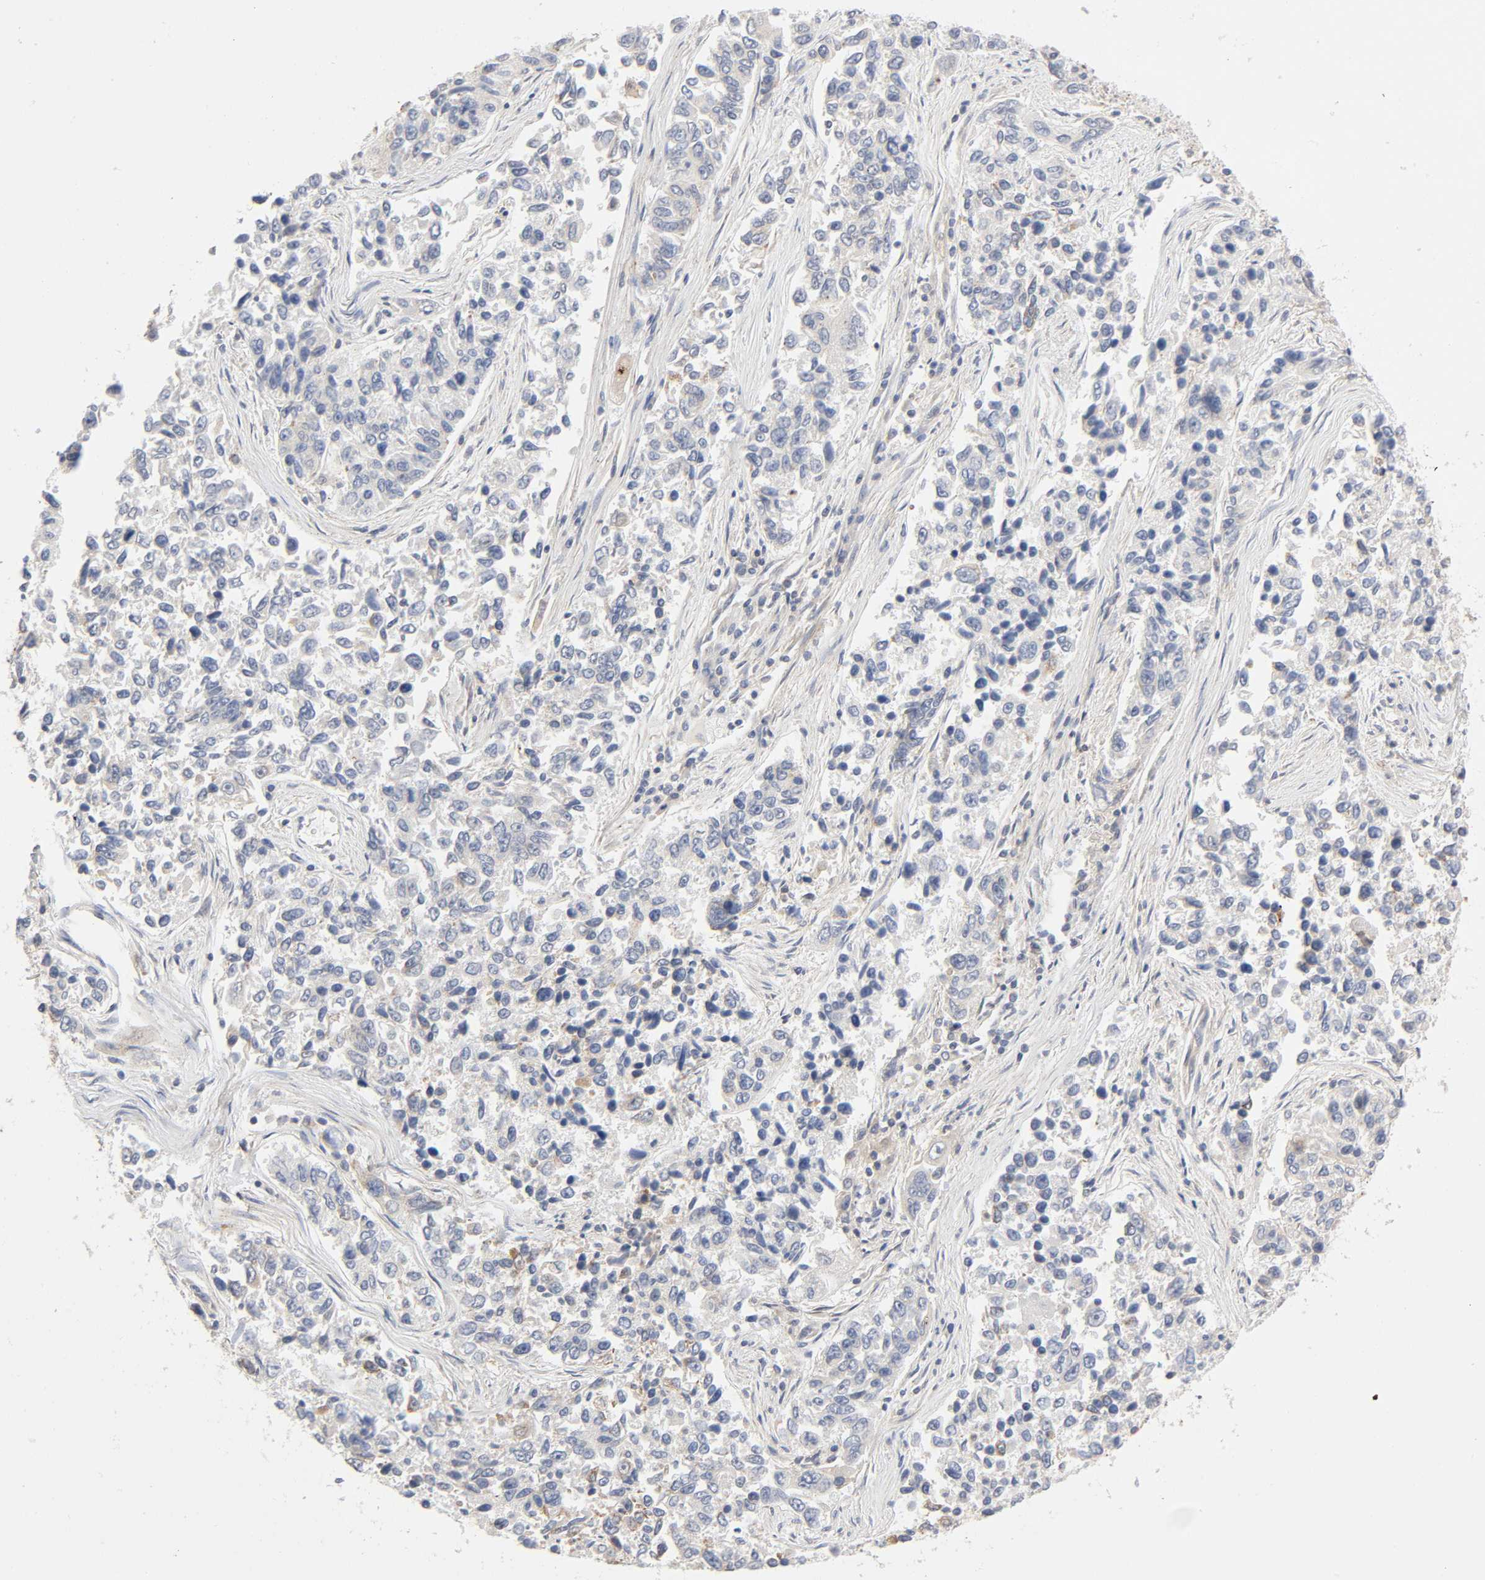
{"staining": {"intensity": "moderate", "quantity": "<25%", "location": "cytoplasmic/membranous"}, "tissue": "lung cancer", "cell_type": "Tumor cells", "image_type": "cancer", "snomed": [{"axis": "morphology", "description": "Adenocarcinoma, NOS"}, {"axis": "topography", "description": "Lung"}], "caption": "Lung cancer (adenocarcinoma) was stained to show a protein in brown. There is low levels of moderate cytoplasmic/membranous expression in approximately <25% of tumor cells. The protein is stained brown, and the nuclei are stained in blue (DAB (3,3'-diaminobenzidine) IHC with brightfield microscopy, high magnification).", "gene": "SYT16", "patient": {"sex": "male", "age": 84}}